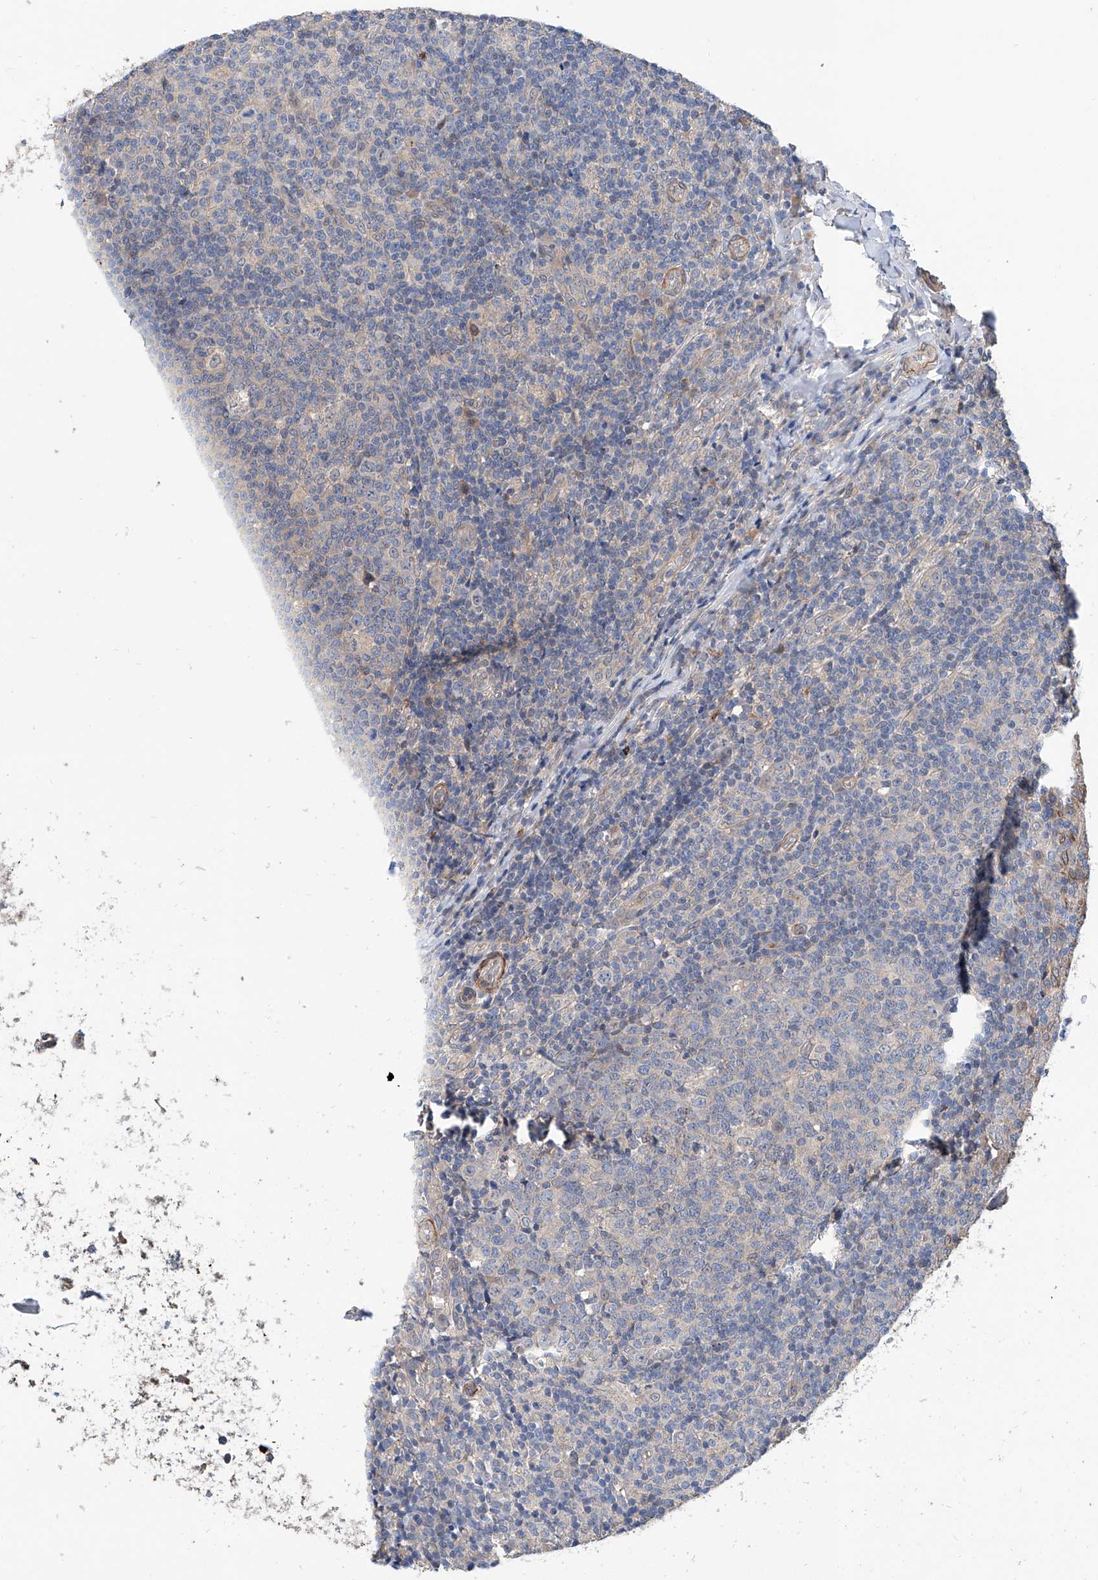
{"staining": {"intensity": "negative", "quantity": "none", "location": "none"}, "tissue": "tonsil", "cell_type": "Germinal center cells", "image_type": "normal", "snomed": [{"axis": "morphology", "description": "Normal tissue, NOS"}, {"axis": "topography", "description": "Tonsil"}], "caption": "IHC histopathology image of normal tonsil: human tonsil stained with DAB (3,3'-diaminobenzidine) demonstrates no significant protein staining in germinal center cells. (Brightfield microscopy of DAB immunohistochemistry at high magnification).", "gene": "MAGEE2", "patient": {"sex": "female", "age": 19}}